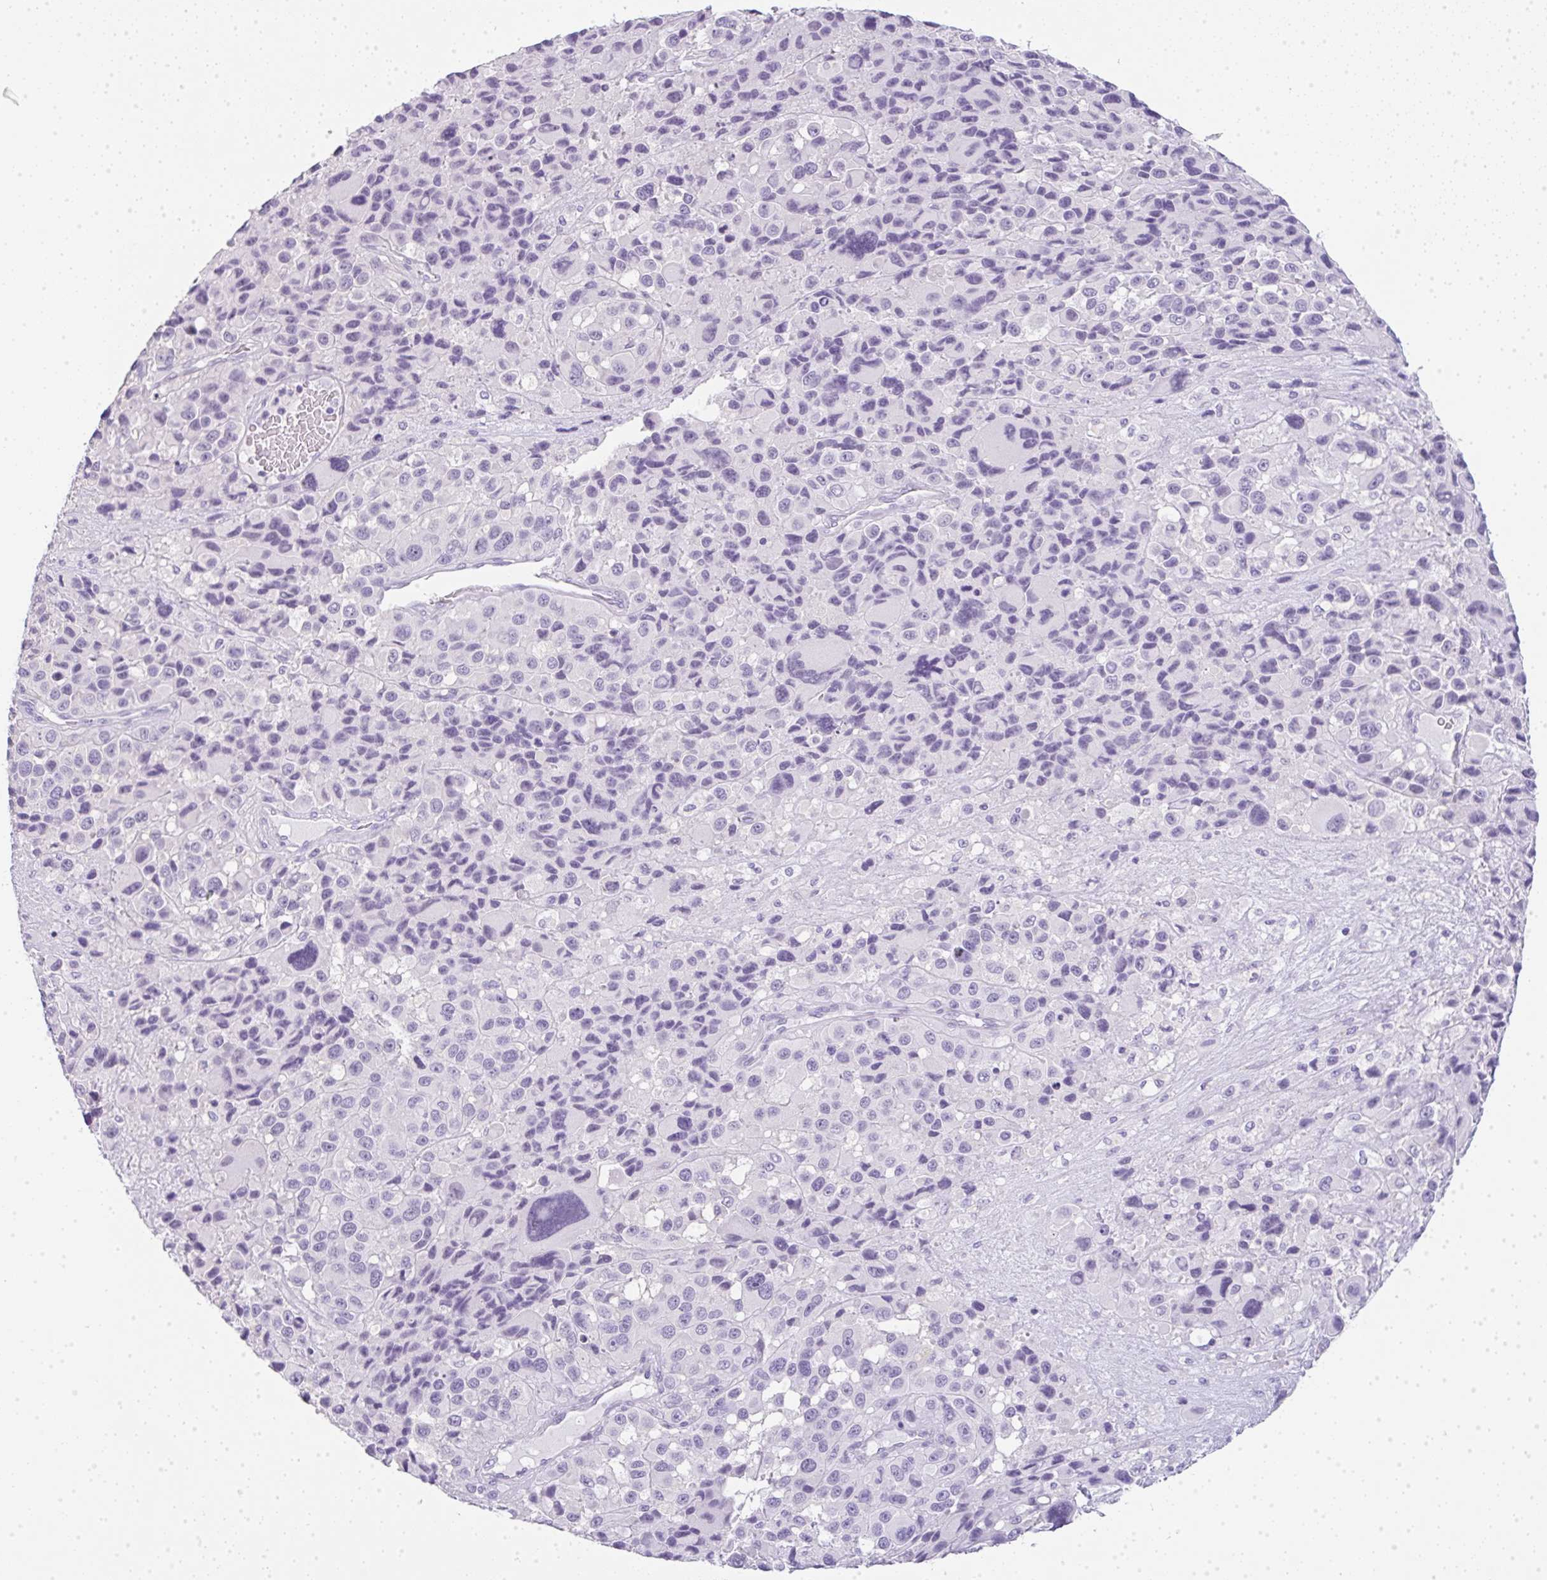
{"staining": {"intensity": "negative", "quantity": "none", "location": "none"}, "tissue": "melanoma", "cell_type": "Tumor cells", "image_type": "cancer", "snomed": [{"axis": "morphology", "description": "Malignant melanoma, Metastatic site"}, {"axis": "topography", "description": "Lymph node"}], "caption": "Protein analysis of melanoma demonstrates no significant expression in tumor cells.", "gene": "LPAR4", "patient": {"sex": "female", "age": 65}}